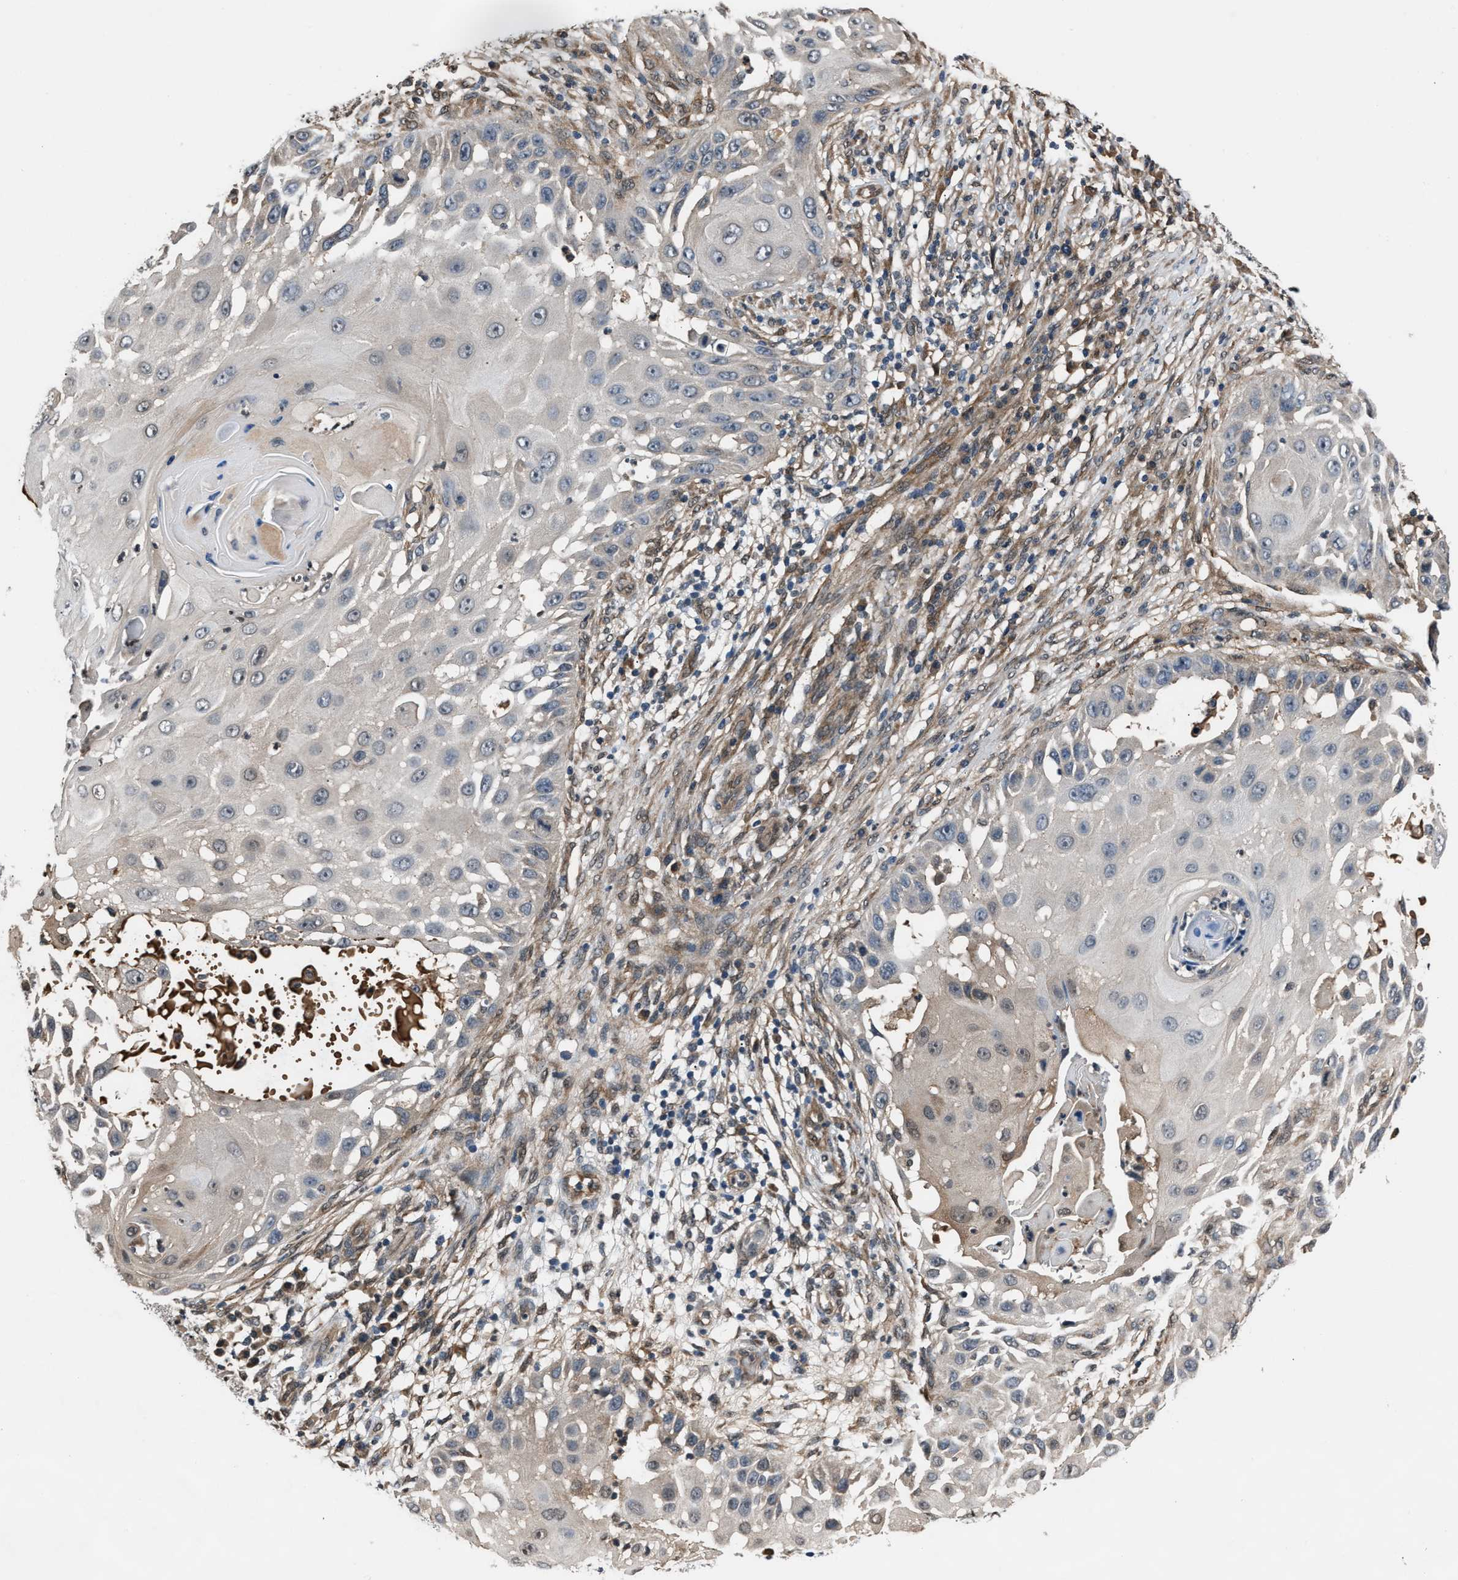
{"staining": {"intensity": "weak", "quantity": "<25%", "location": "cytoplasmic/membranous"}, "tissue": "skin cancer", "cell_type": "Tumor cells", "image_type": "cancer", "snomed": [{"axis": "morphology", "description": "Squamous cell carcinoma, NOS"}, {"axis": "topography", "description": "Skin"}], "caption": "A photomicrograph of skin cancer (squamous cell carcinoma) stained for a protein demonstrates no brown staining in tumor cells.", "gene": "TP53I3", "patient": {"sex": "female", "age": 44}}